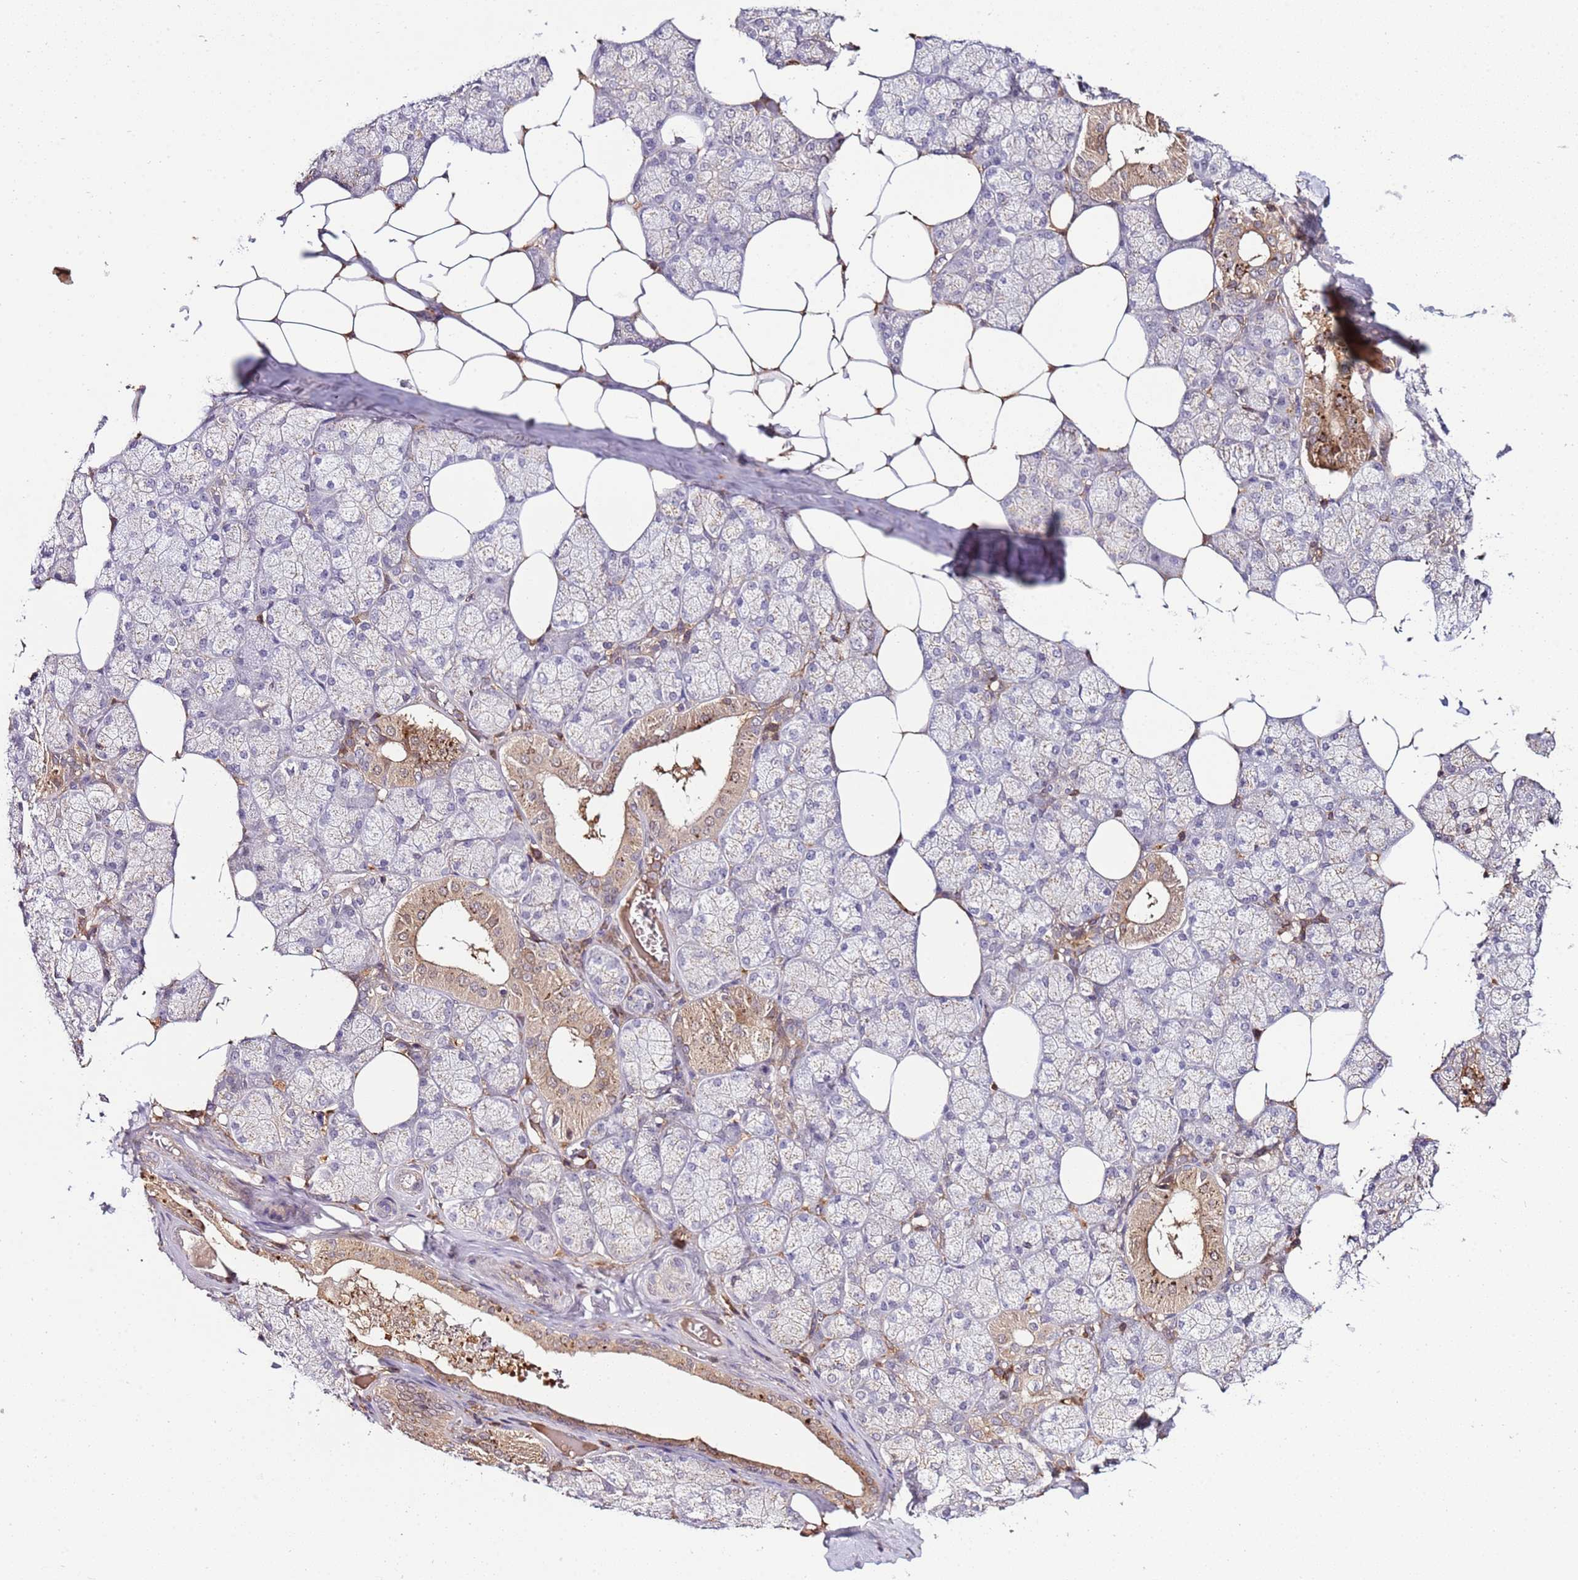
{"staining": {"intensity": "strong", "quantity": "25%-75%", "location": "cytoplasmic/membranous"}, "tissue": "salivary gland", "cell_type": "Glandular cells", "image_type": "normal", "snomed": [{"axis": "morphology", "description": "Normal tissue, NOS"}, {"axis": "topography", "description": "Salivary gland"}], "caption": "Immunohistochemical staining of normal salivary gland displays high levels of strong cytoplasmic/membranous expression in about 25%-75% of glandular cells.", "gene": "ZNF624", "patient": {"sex": "male", "age": 62}}